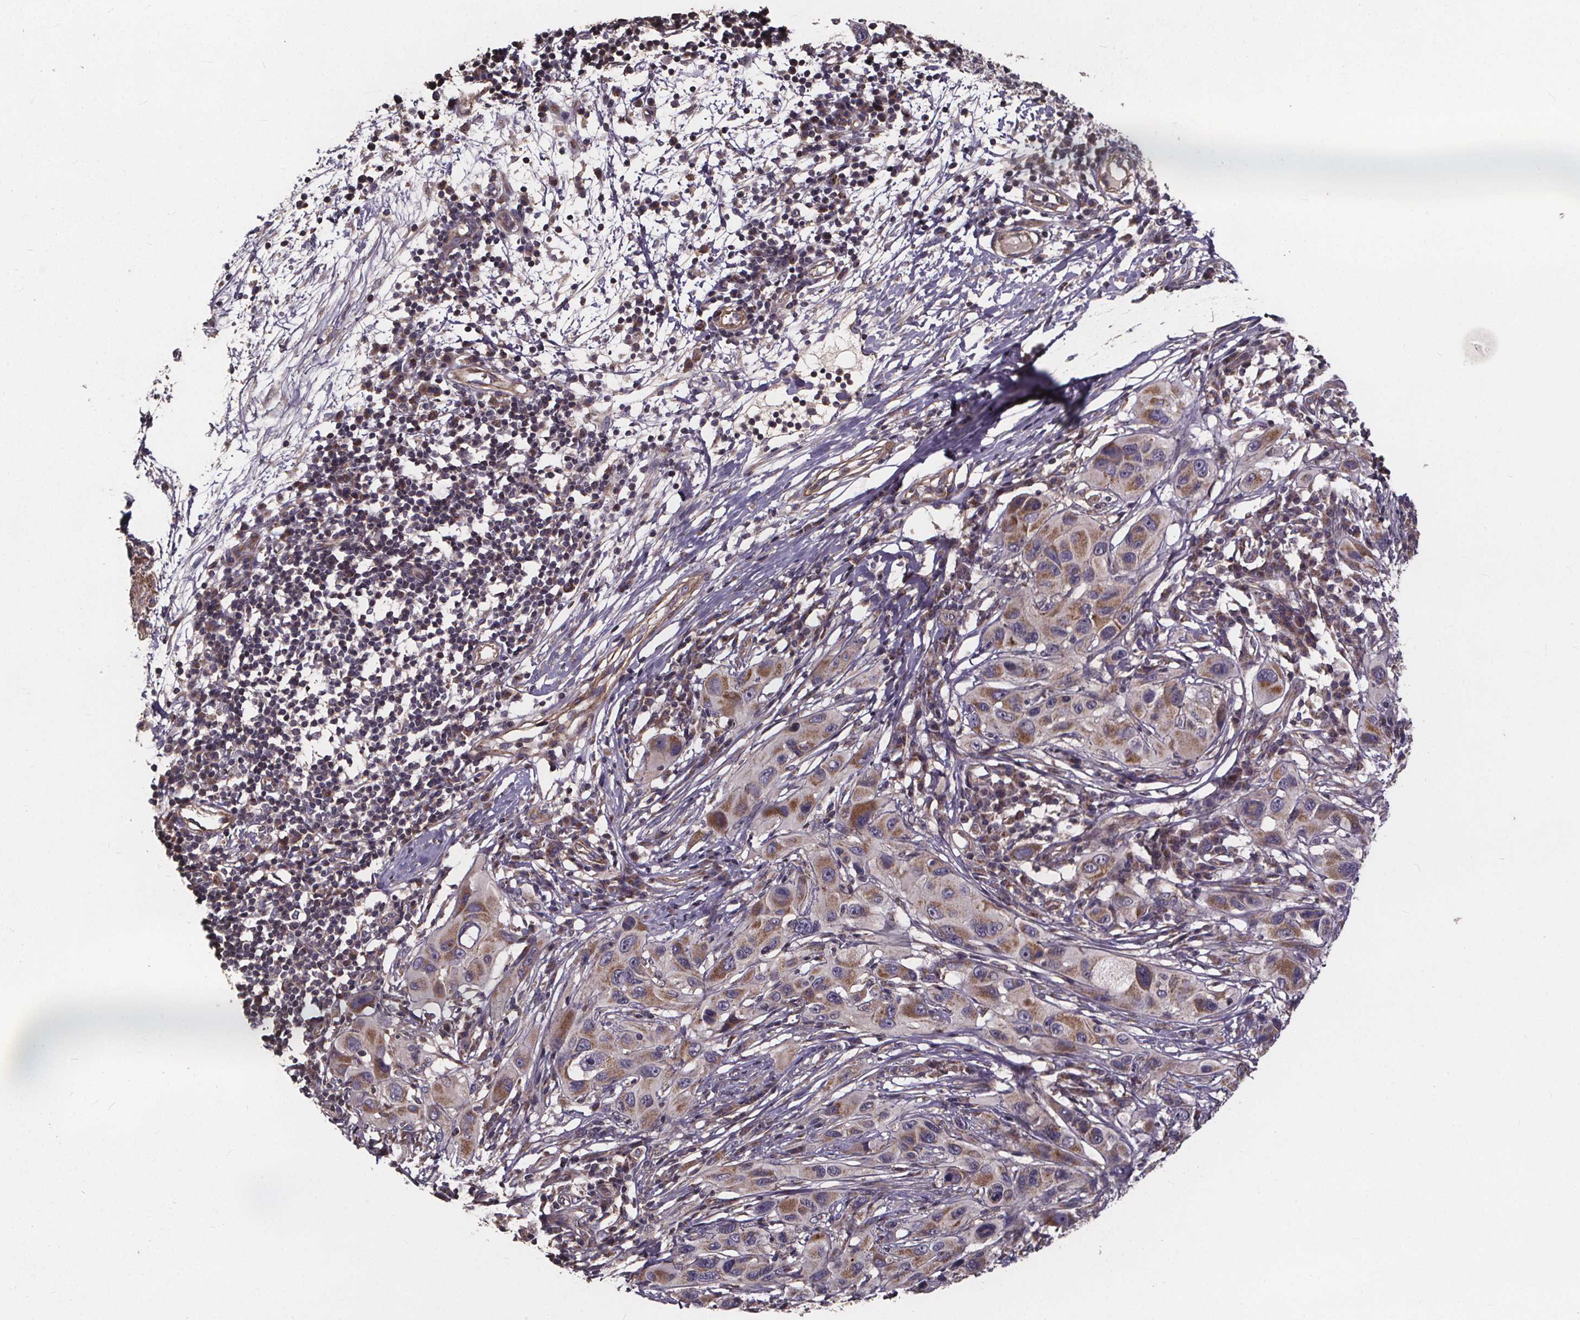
{"staining": {"intensity": "moderate", "quantity": "25%-75%", "location": "cytoplasmic/membranous"}, "tissue": "melanoma", "cell_type": "Tumor cells", "image_type": "cancer", "snomed": [{"axis": "morphology", "description": "Malignant melanoma, NOS"}, {"axis": "topography", "description": "Skin"}], "caption": "About 25%-75% of tumor cells in melanoma exhibit moderate cytoplasmic/membranous protein staining as visualized by brown immunohistochemical staining.", "gene": "YME1L1", "patient": {"sex": "male", "age": 53}}